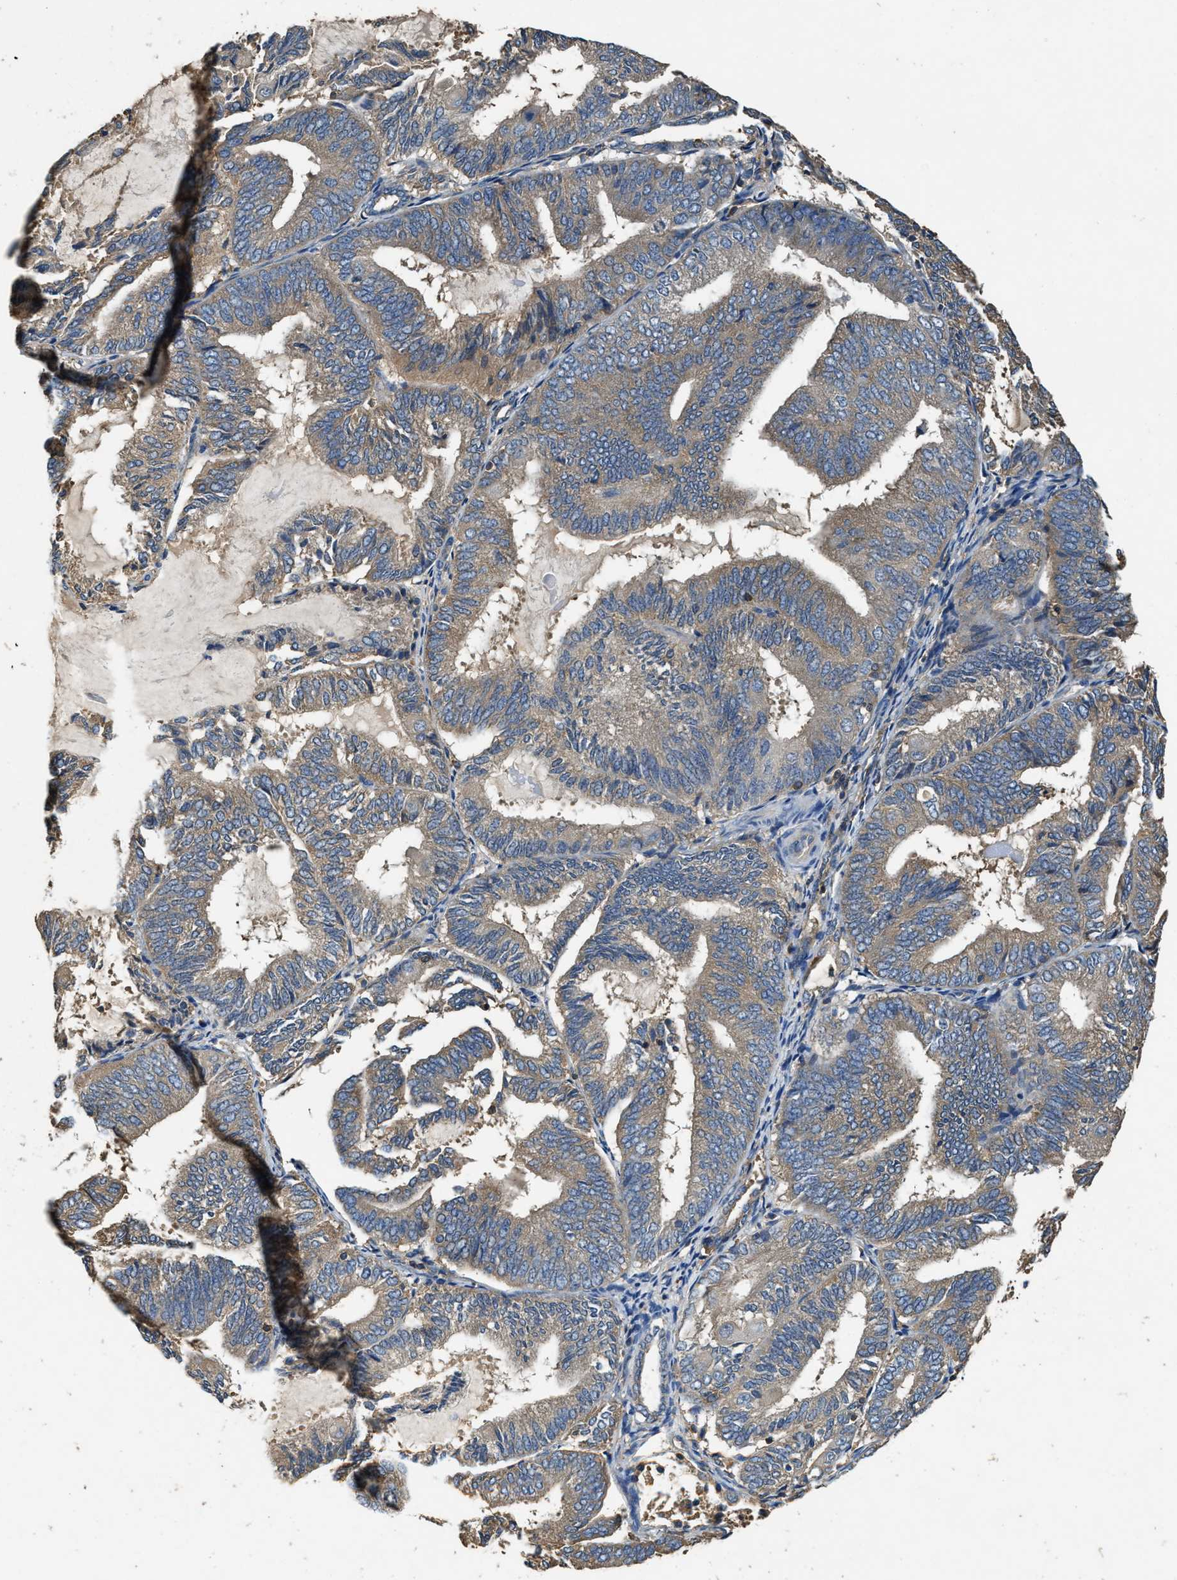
{"staining": {"intensity": "weak", "quantity": ">75%", "location": "cytoplasmic/membranous"}, "tissue": "endometrial cancer", "cell_type": "Tumor cells", "image_type": "cancer", "snomed": [{"axis": "morphology", "description": "Adenocarcinoma, NOS"}, {"axis": "topography", "description": "Endometrium"}], "caption": "Immunohistochemical staining of adenocarcinoma (endometrial) exhibits low levels of weak cytoplasmic/membranous expression in approximately >75% of tumor cells.", "gene": "BLOC1S1", "patient": {"sex": "female", "age": 81}}